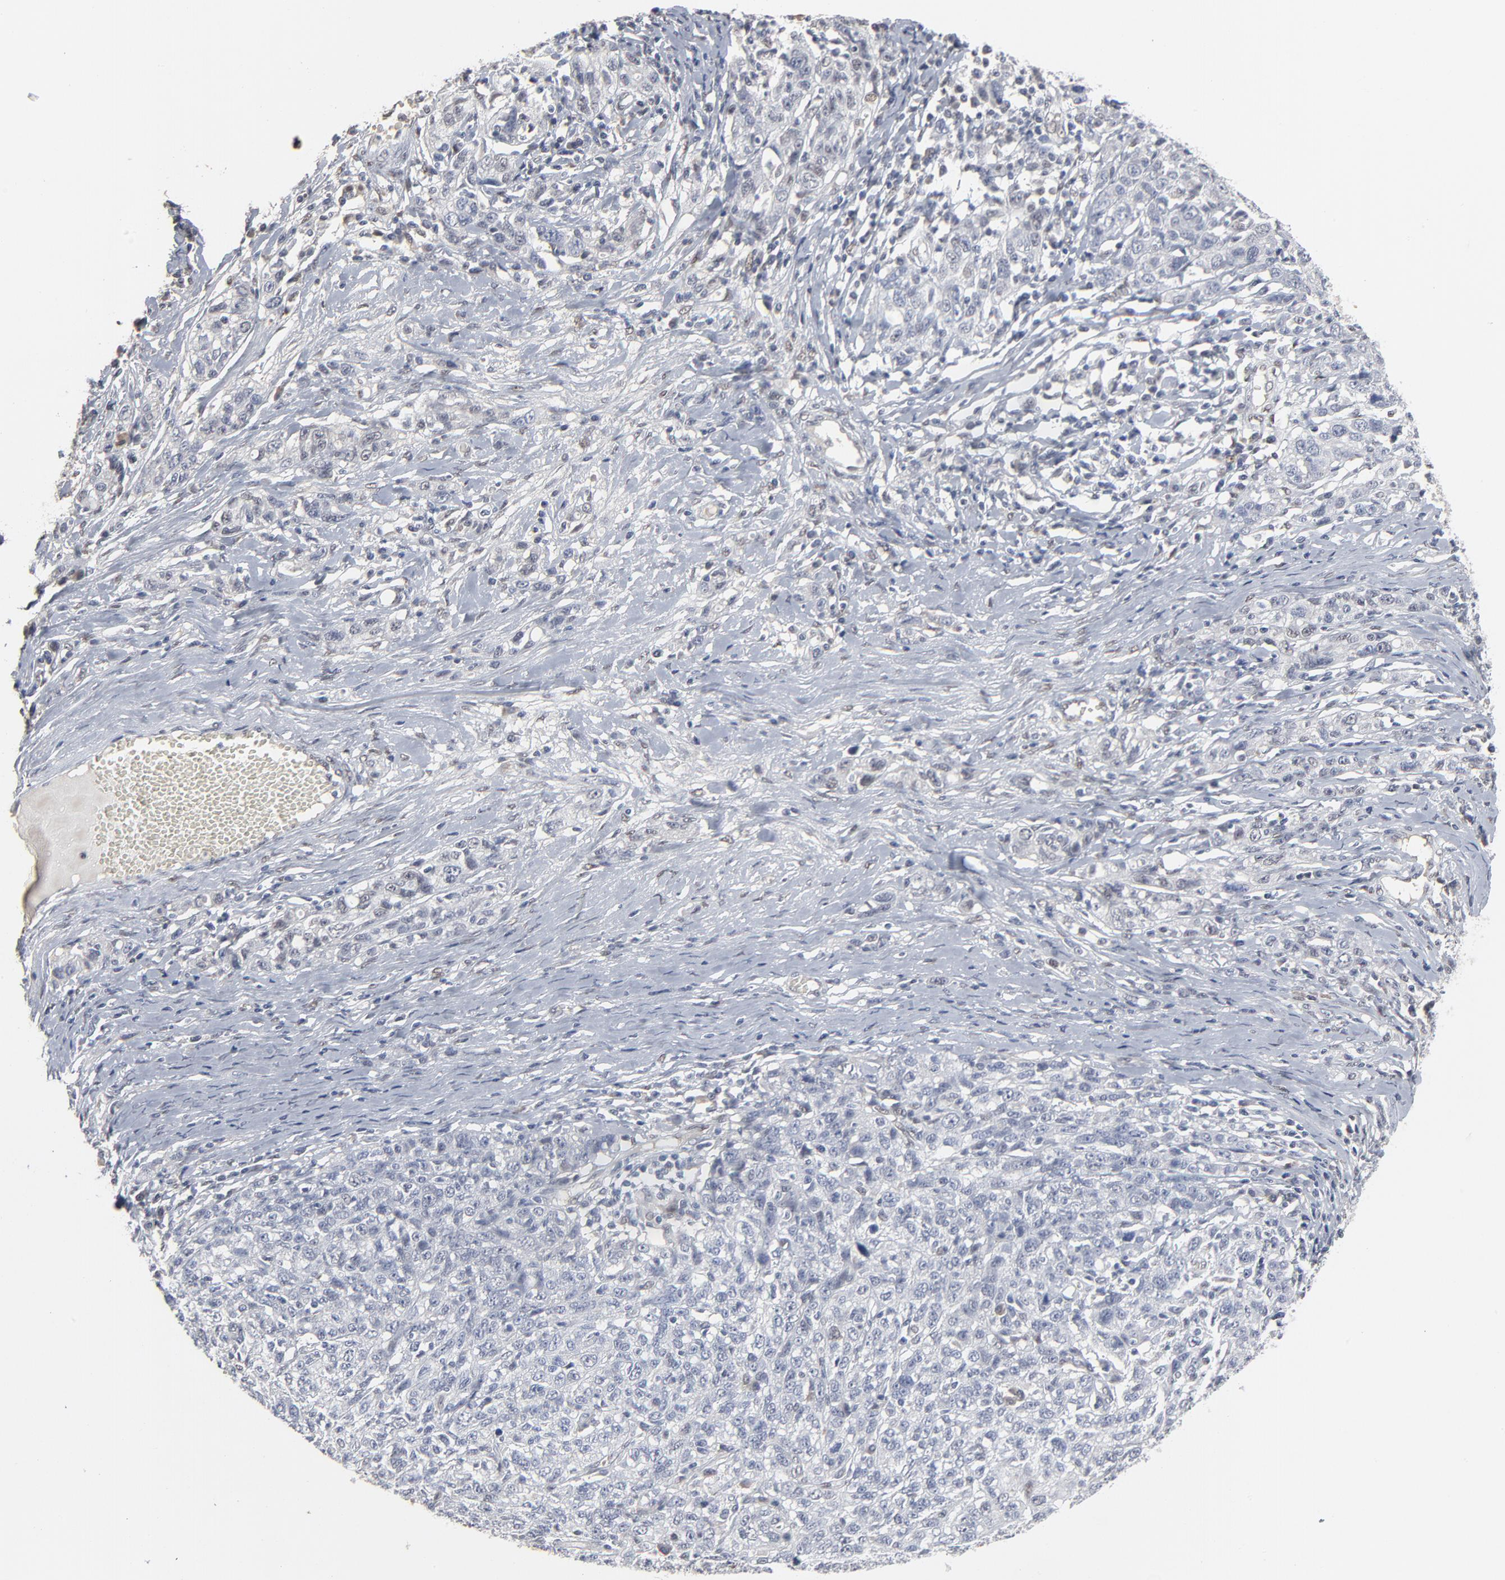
{"staining": {"intensity": "negative", "quantity": "none", "location": "none"}, "tissue": "ovarian cancer", "cell_type": "Tumor cells", "image_type": "cancer", "snomed": [{"axis": "morphology", "description": "Cystadenocarcinoma, serous, NOS"}, {"axis": "topography", "description": "Ovary"}], "caption": "This is a image of IHC staining of ovarian serous cystadenocarcinoma, which shows no staining in tumor cells. The staining is performed using DAB (3,3'-diaminobenzidine) brown chromogen with nuclei counter-stained in using hematoxylin.", "gene": "ATF7", "patient": {"sex": "female", "age": 71}}